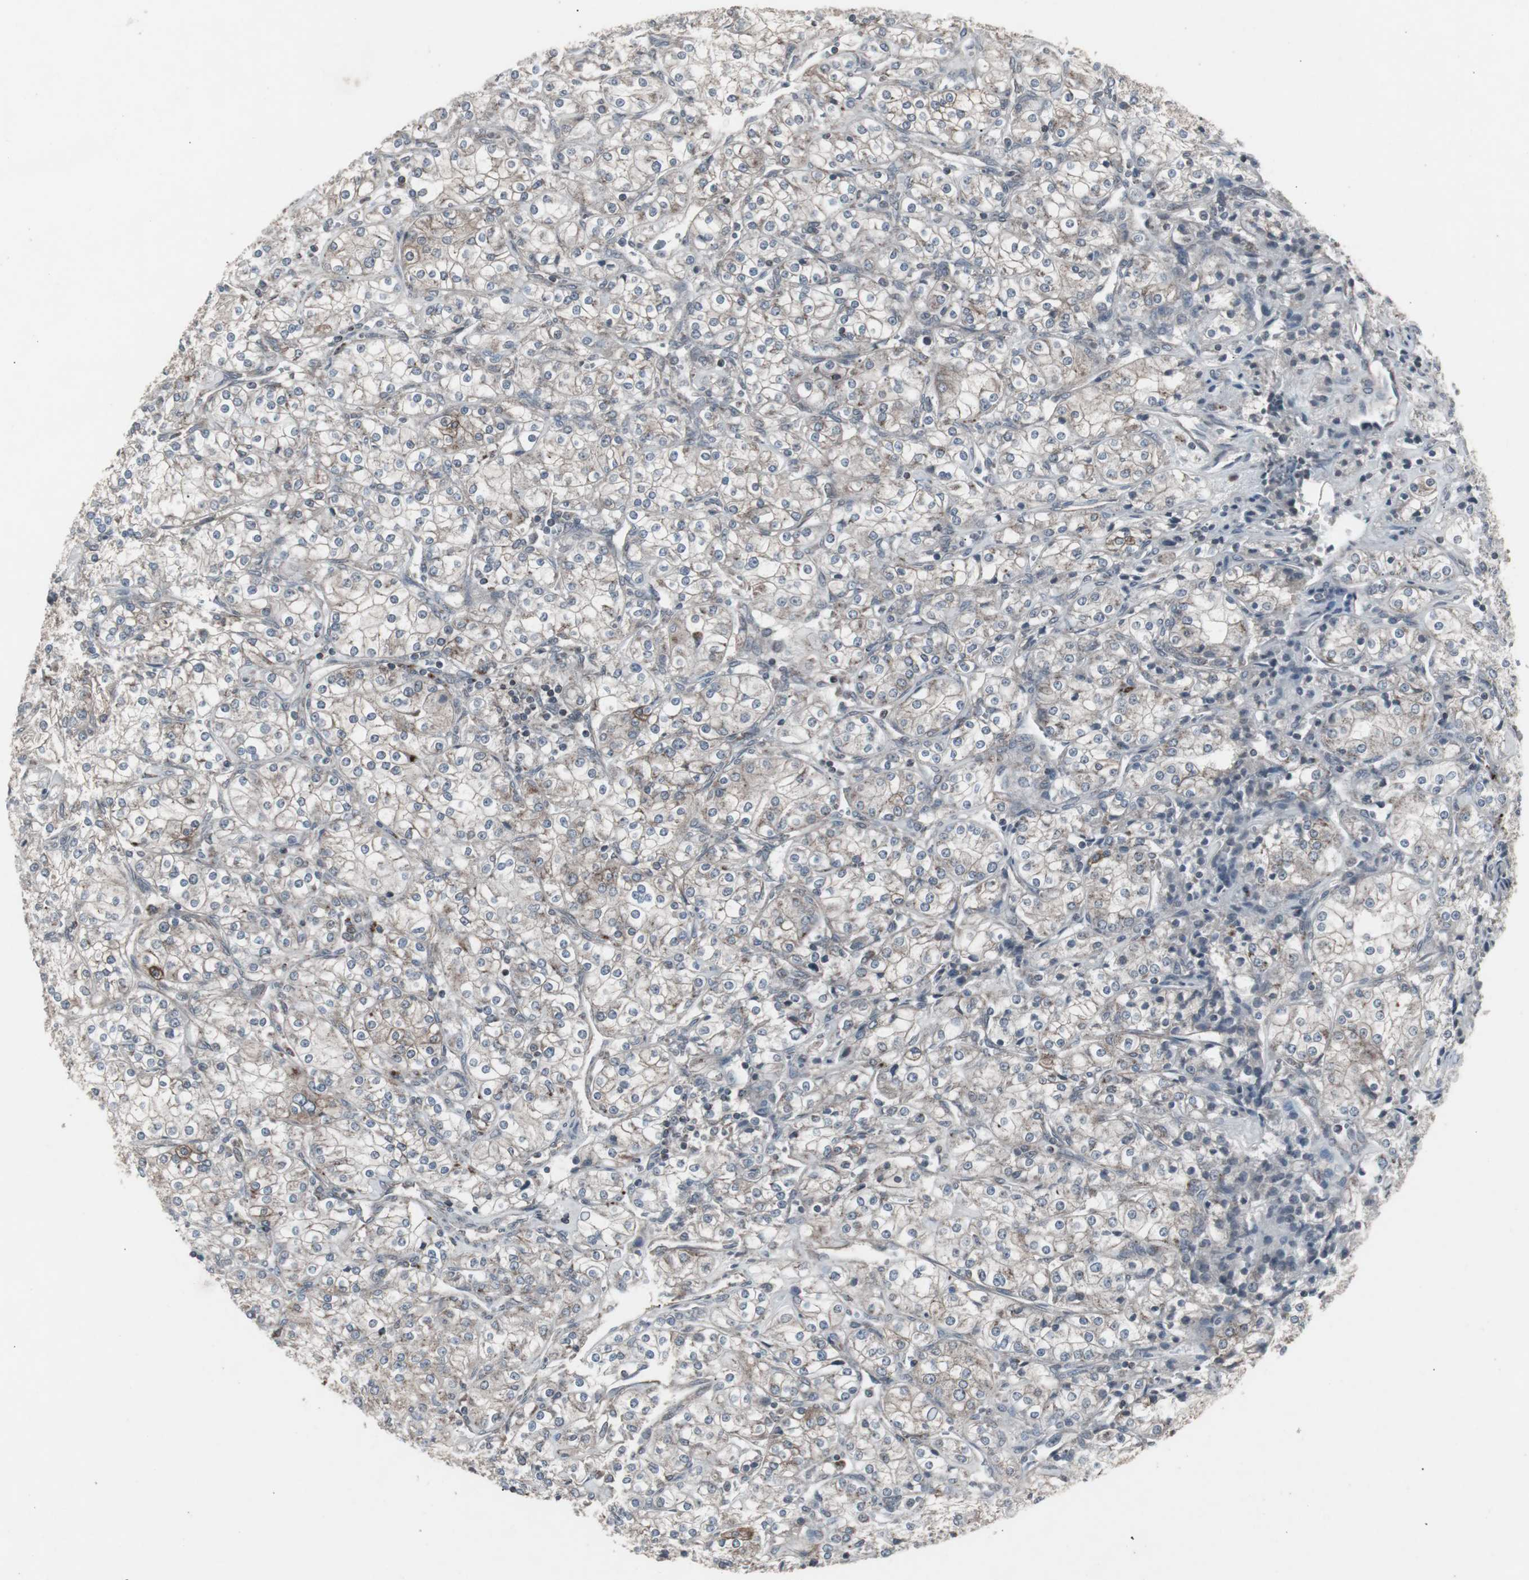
{"staining": {"intensity": "weak", "quantity": "<25%", "location": "cytoplasmic/membranous"}, "tissue": "renal cancer", "cell_type": "Tumor cells", "image_type": "cancer", "snomed": [{"axis": "morphology", "description": "Adenocarcinoma, NOS"}, {"axis": "topography", "description": "Kidney"}], "caption": "Protein analysis of adenocarcinoma (renal) exhibits no significant expression in tumor cells.", "gene": "SSTR2", "patient": {"sex": "male", "age": 77}}